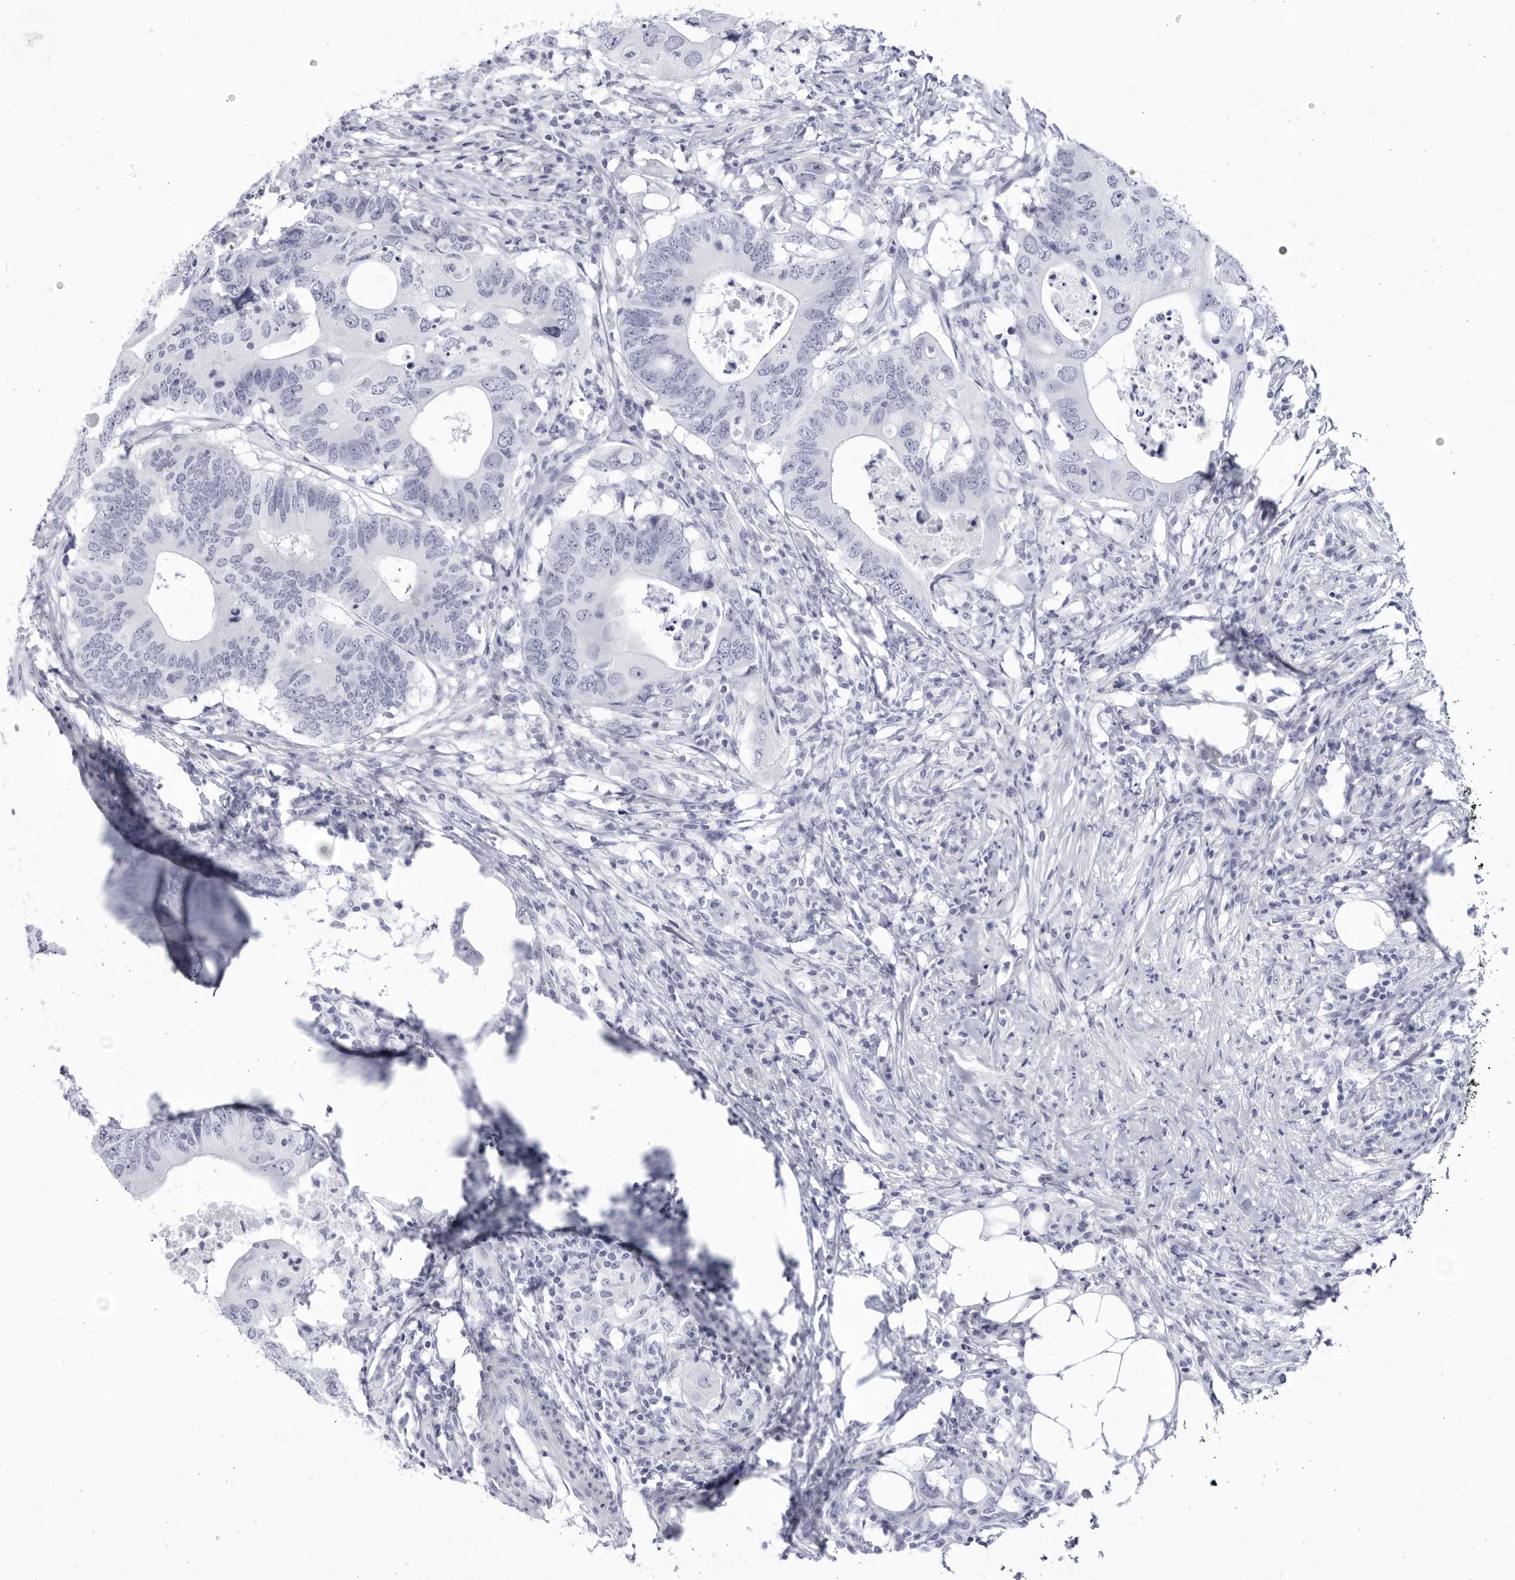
{"staining": {"intensity": "negative", "quantity": "none", "location": "none"}, "tissue": "colorectal cancer", "cell_type": "Tumor cells", "image_type": "cancer", "snomed": [{"axis": "morphology", "description": "Adenocarcinoma, NOS"}, {"axis": "topography", "description": "Colon"}], "caption": "Tumor cells show no significant expression in adenocarcinoma (colorectal). The staining is performed using DAB brown chromogen with nuclei counter-stained in using hematoxylin.", "gene": "CCDC181", "patient": {"sex": "male", "age": 71}}